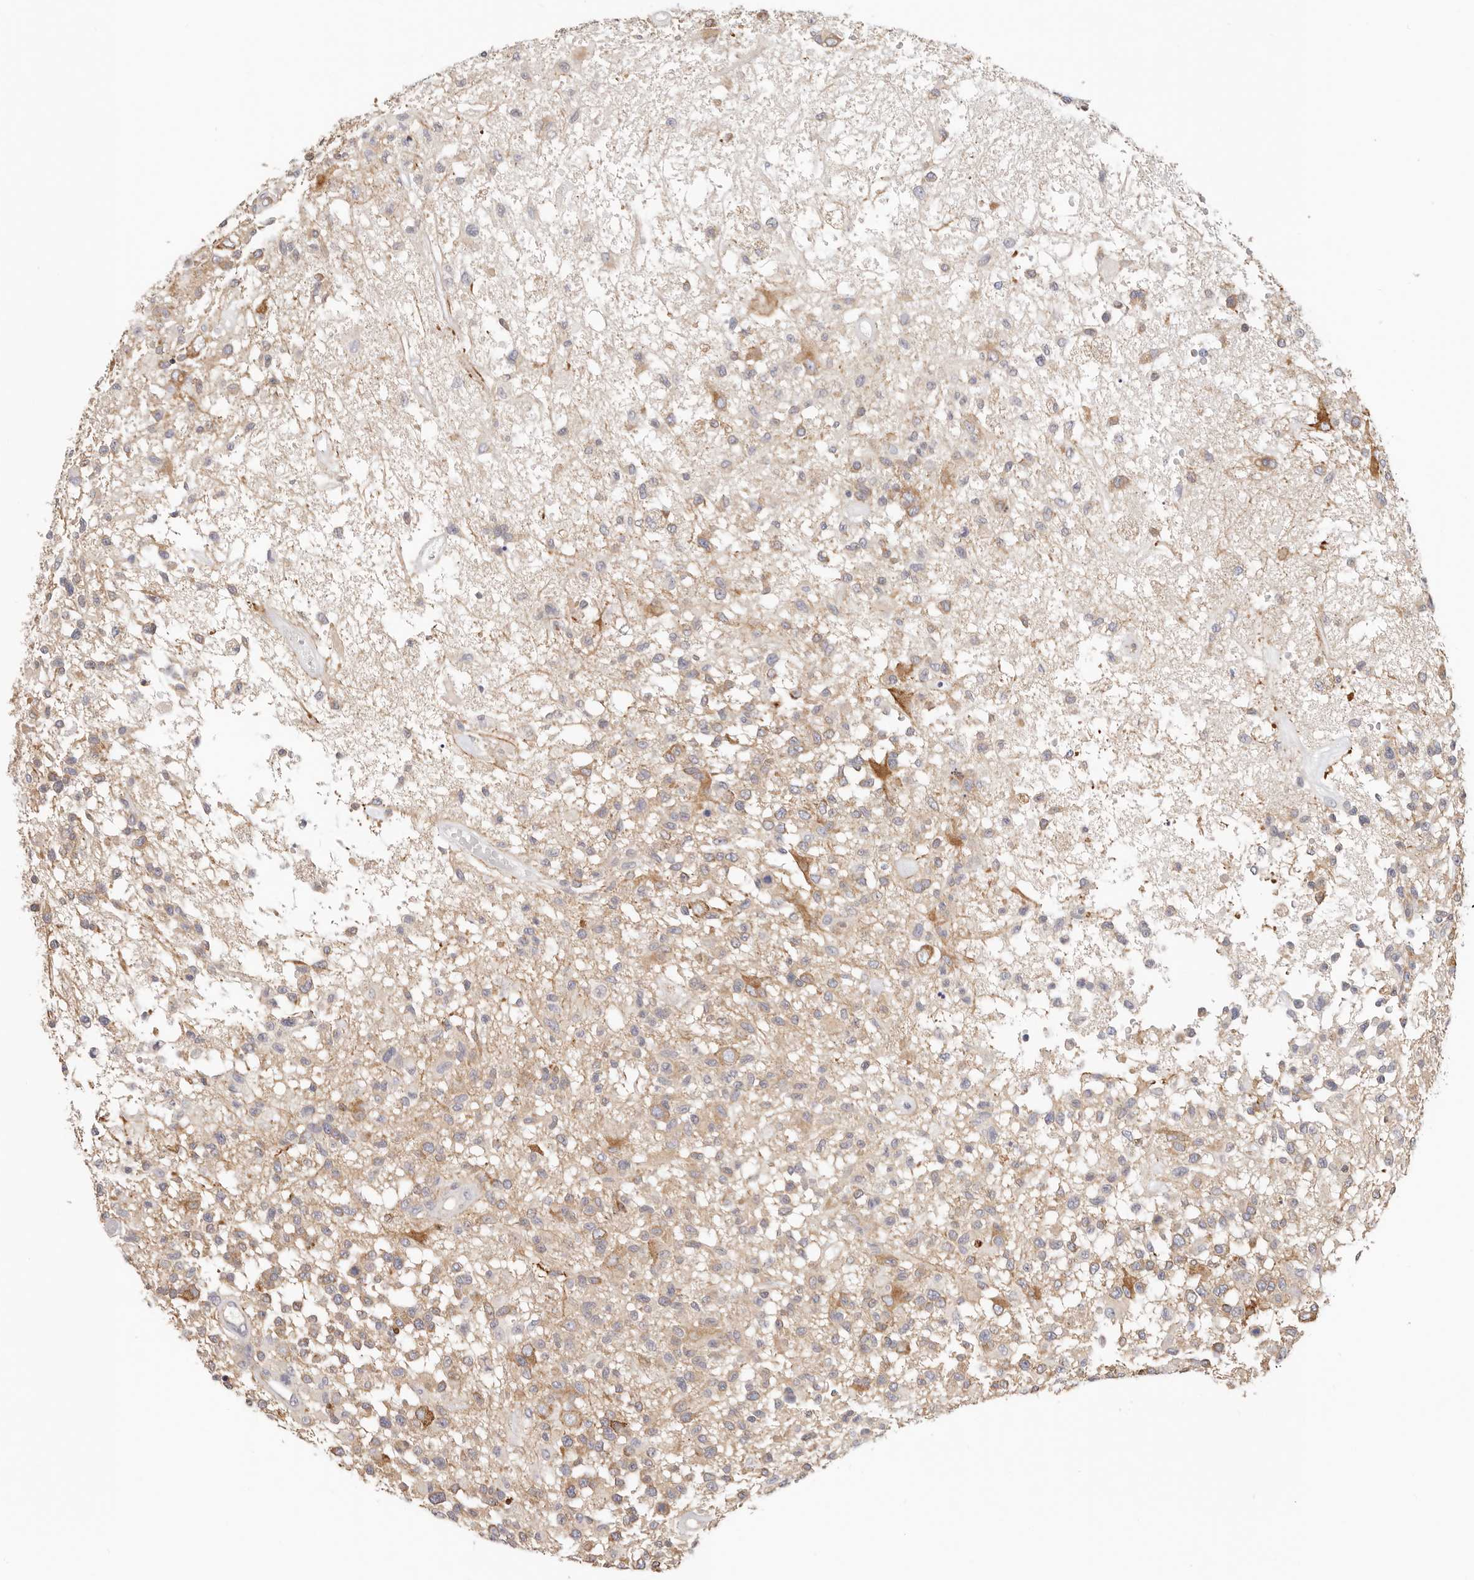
{"staining": {"intensity": "moderate", "quantity": "25%-75%", "location": "cytoplasmic/membranous"}, "tissue": "glioma", "cell_type": "Tumor cells", "image_type": "cancer", "snomed": [{"axis": "morphology", "description": "Glioma, malignant, High grade"}, {"axis": "morphology", "description": "Glioblastoma, NOS"}, {"axis": "topography", "description": "Brain"}], "caption": "This photomicrograph demonstrates immunohistochemistry (IHC) staining of high-grade glioma (malignant), with medium moderate cytoplasmic/membranous positivity in about 25%-75% of tumor cells.", "gene": "AFDN", "patient": {"sex": "male", "age": 60}}